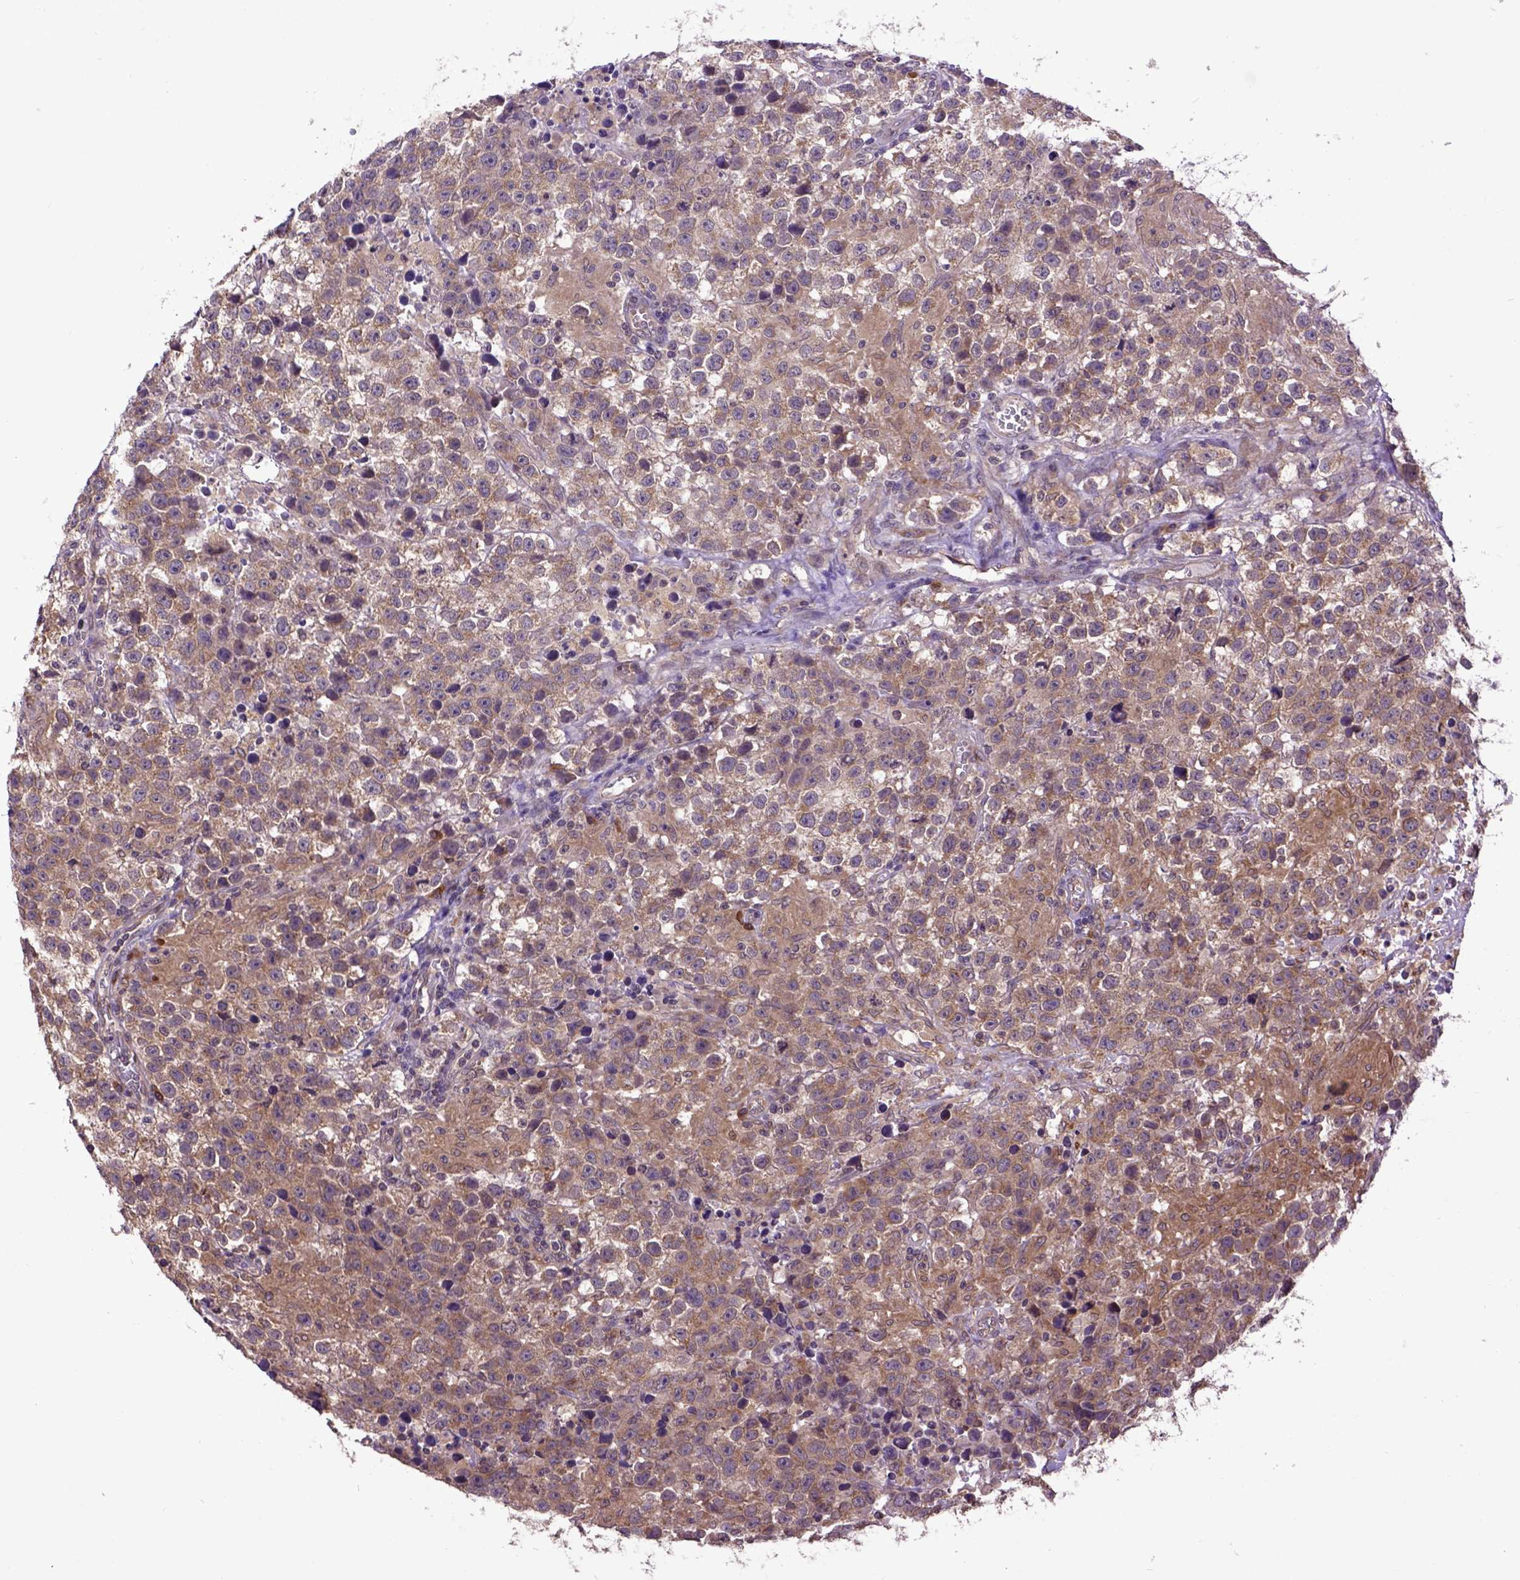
{"staining": {"intensity": "moderate", "quantity": ">75%", "location": "cytoplasmic/membranous"}, "tissue": "testis cancer", "cell_type": "Tumor cells", "image_type": "cancer", "snomed": [{"axis": "morphology", "description": "Seminoma, NOS"}, {"axis": "topography", "description": "Testis"}], "caption": "DAB (3,3'-diaminobenzidine) immunohistochemical staining of human testis cancer (seminoma) exhibits moderate cytoplasmic/membranous protein expression in approximately >75% of tumor cells.", "gene": "ARL1", "patient": {"sex": "male", "age": 43}}